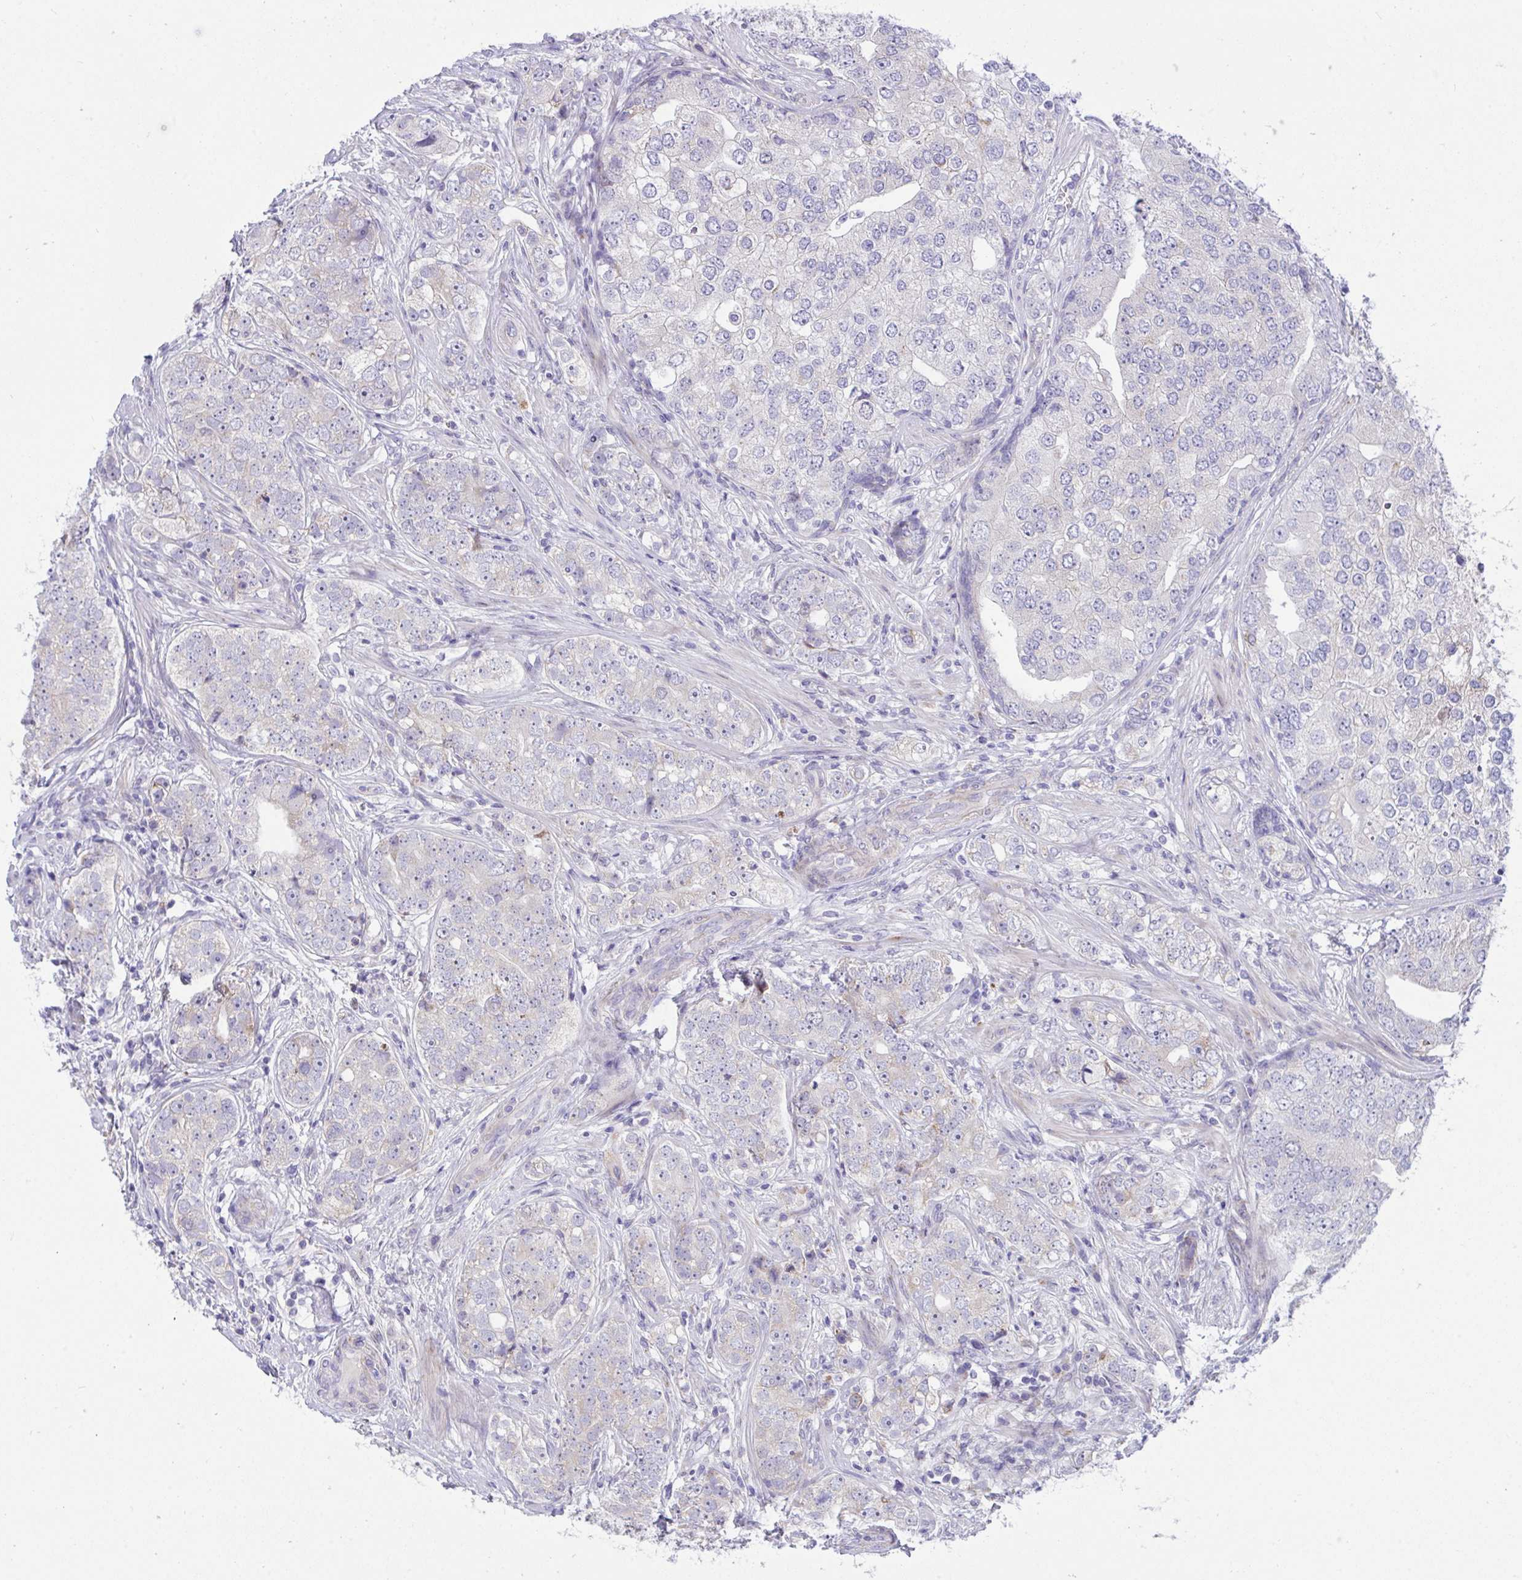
{"staining": {"intensity": "negative", "quantity": "none", "location": "none"}, "tissue": "prostate cancer", "cell_type": "Tumor cells", "image_type": "cancer", "snomed": [{"axis": "morphology", "description": "Adenocarcinoma, High grade"}, {"axis": "topography", "description": "Prostate"}], "caption": "Tumor cells show no significant positivity in adenocarcinoma (high-grade) (prostate).", "gene": "DTX3", "patient": {"sex": "male", "age": 60}}